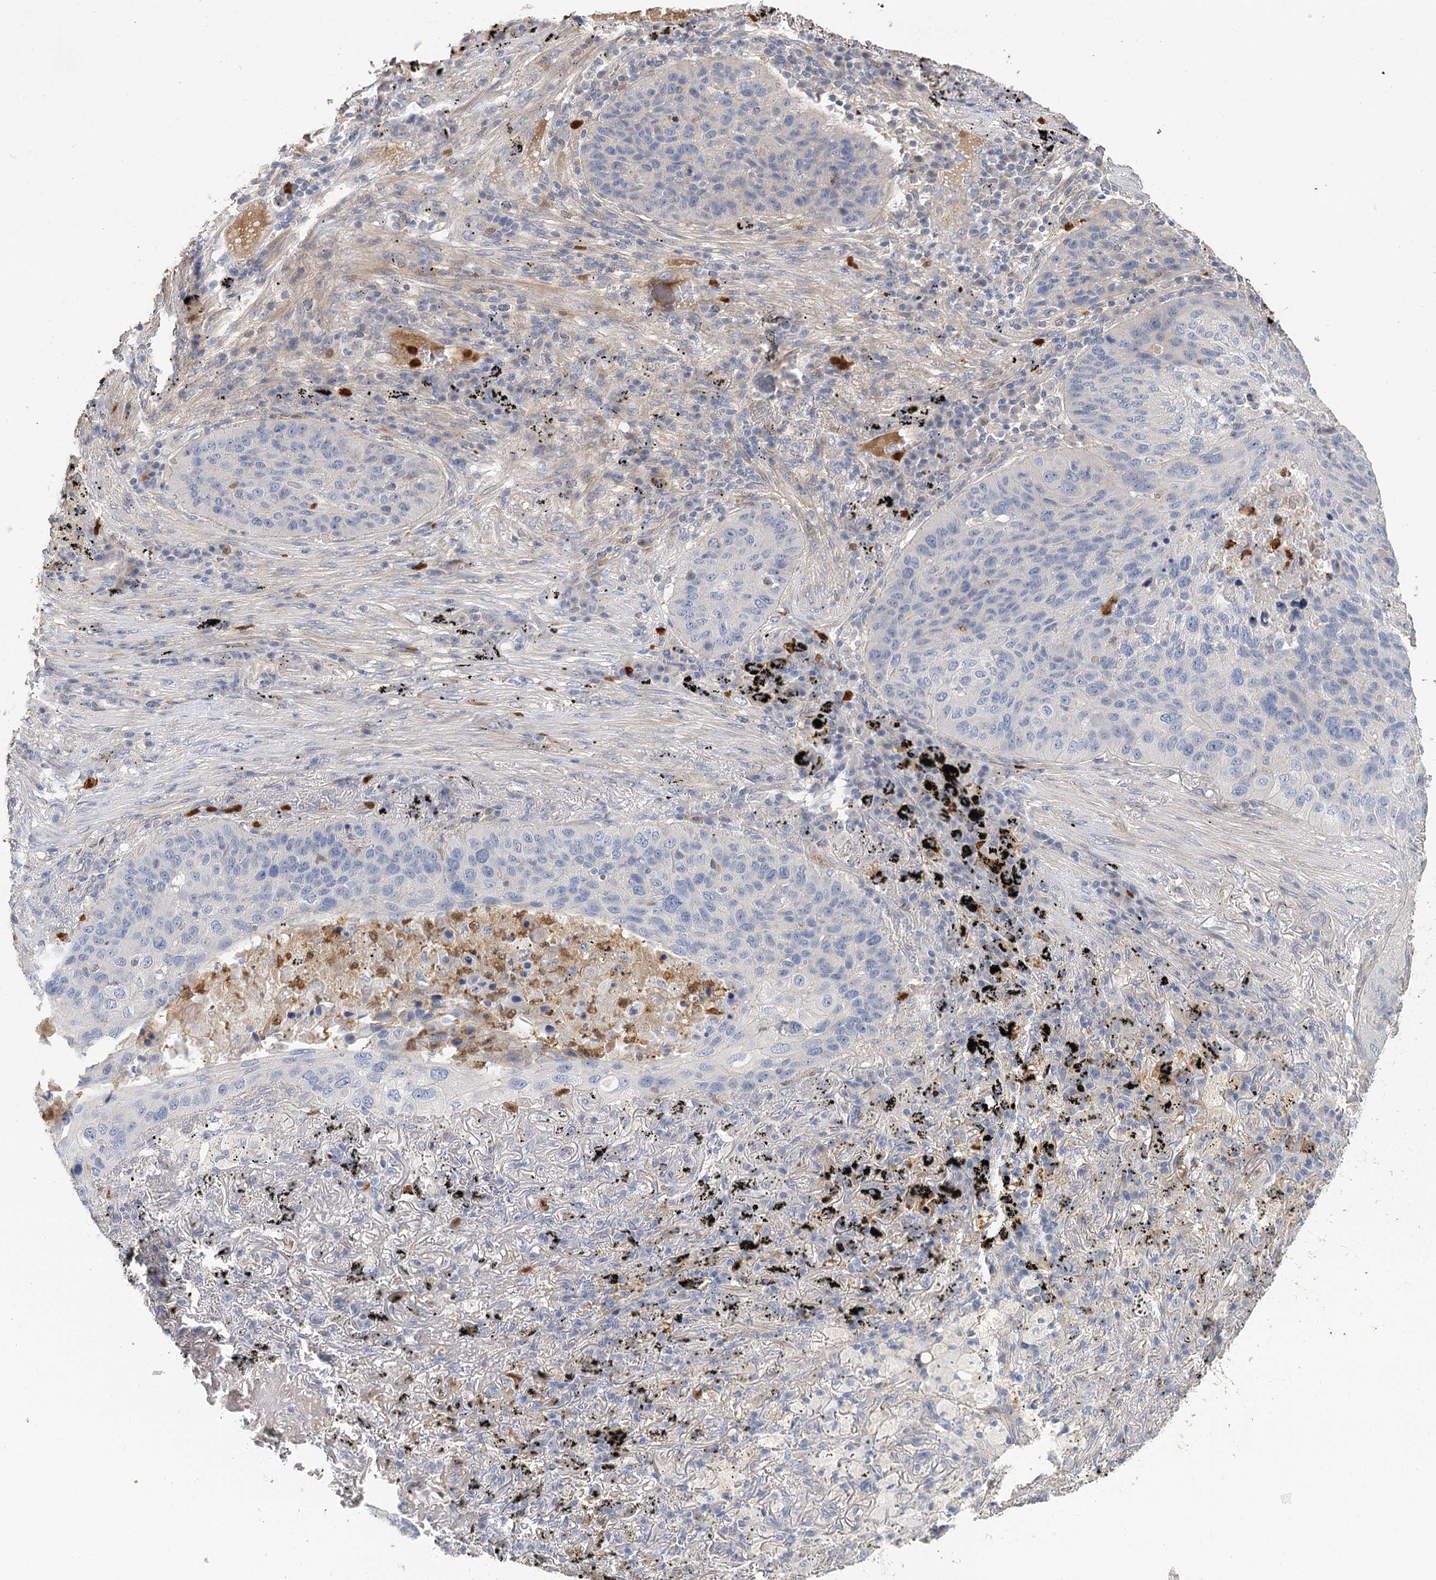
{"staining": {"intensity": "negative", "quantity": "none", "location": "none"}, "tissue": "lung cancer", "cell_type": "Tumor cells", "image_type": "cancer", "snomed": [{"axis": "morphology", "description": "Squamous cell carcinoma, NOS"}, {"axis": "topography", "description": "Lung"}], "caption": "This is an immunohistochemistry (IHC) image of squamous cell carcinoma (lung). There is no positivity in tumor cells.", "gene": "EPB41L5", "patient": {"sex": "female", "age": 63}}